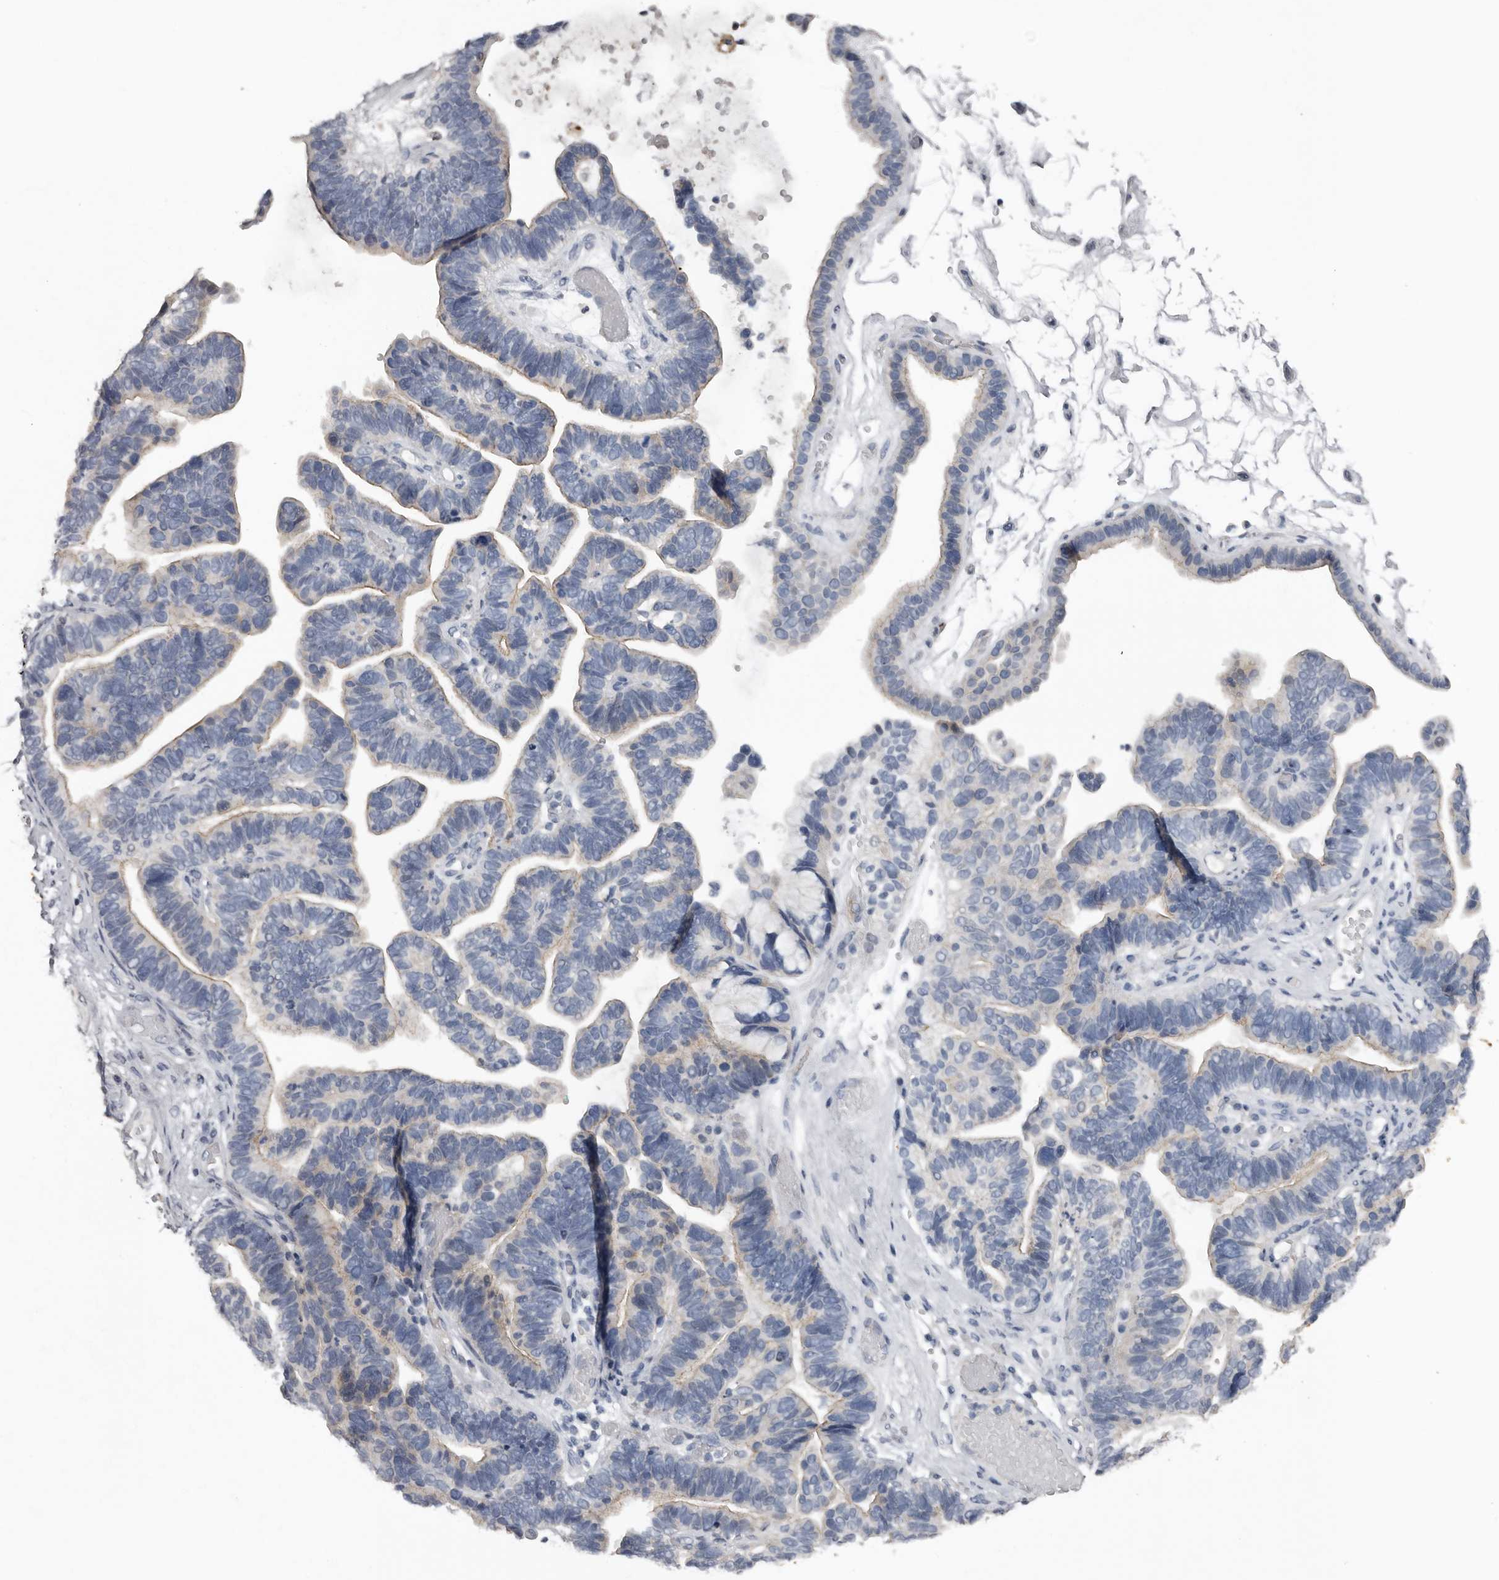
{"staining": {"intensity": "negative", "quantity": "none", "location": "none"}, "tissue": "ovarian cancer", "cell_type": "Tumor cells", "image_type": "cancer", "snomed": [{"axis": "morphology", "description": "Cystadenocarcinoma, serous, NOS"}, {"axis": "topography", "description": "Ovary"}], "caption": "Immunohistochemistry of human ovarian cancer (serous cystadenocarcinoma) shows no staining in tumor cells. (Stains: DAB immunohistochemistry with hematoxylin counter stain, Microscopy: brightfield microscopy at high magnification).", "gene": "FABP7", "patient": {"sex": "female", "age": 56}}